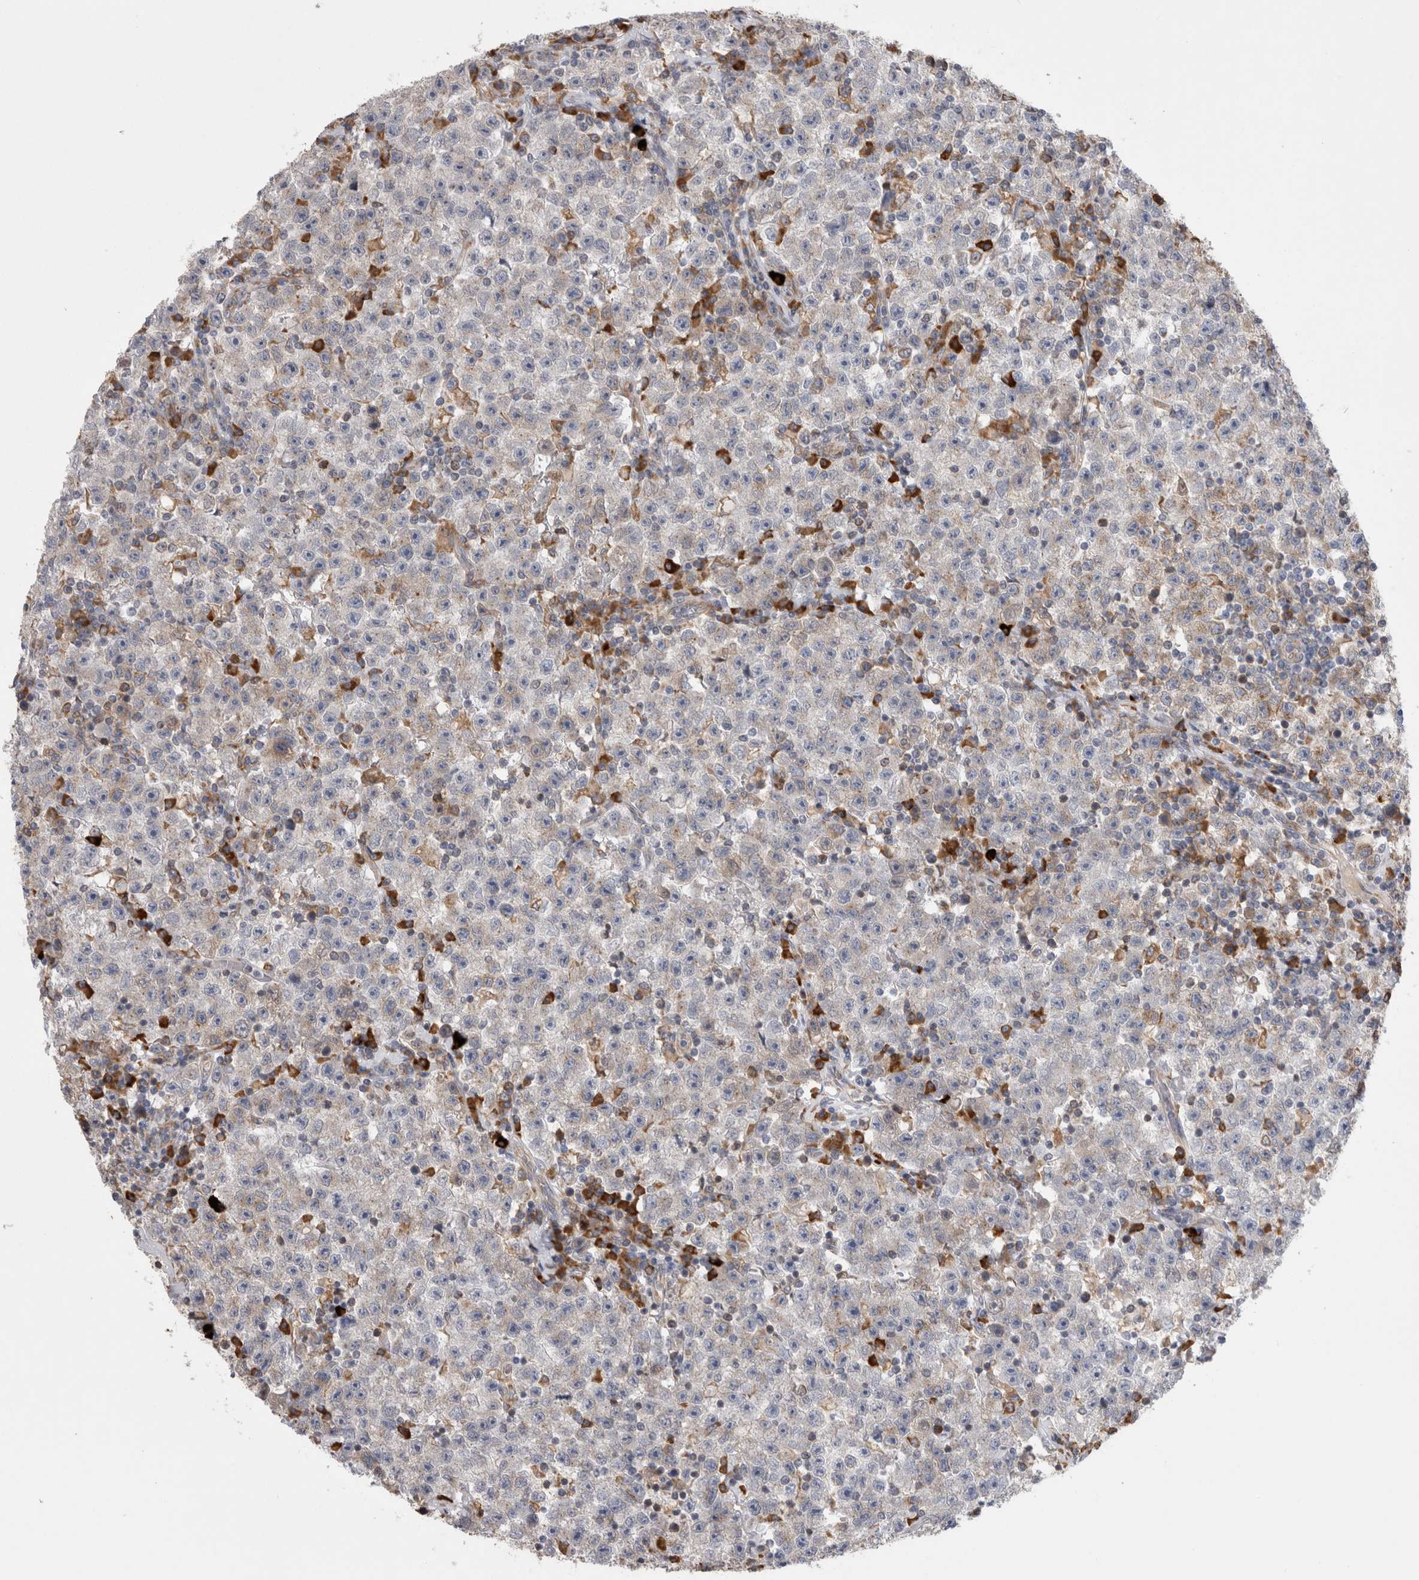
{"staining": {"intensity": "weak", "quantity": "<25%", "location": "cytoplasmic/membranous"}, "tissue": "testis cancer", "cell_type": "Tumor cells", "image_type": "cancer", "snomed": [{"axis": "morphology", "description": "Seminoma, NOS"}, {"axis": "topography", "description": "Testis"}], "caption": "This is a micrograph of immunohistochemistry (IHC) staining of testis cancer (seminoma), which shows no positivity in tumor cells.", "gene": "ZNF341", "patient": {"sex": "male", "age": 22}}